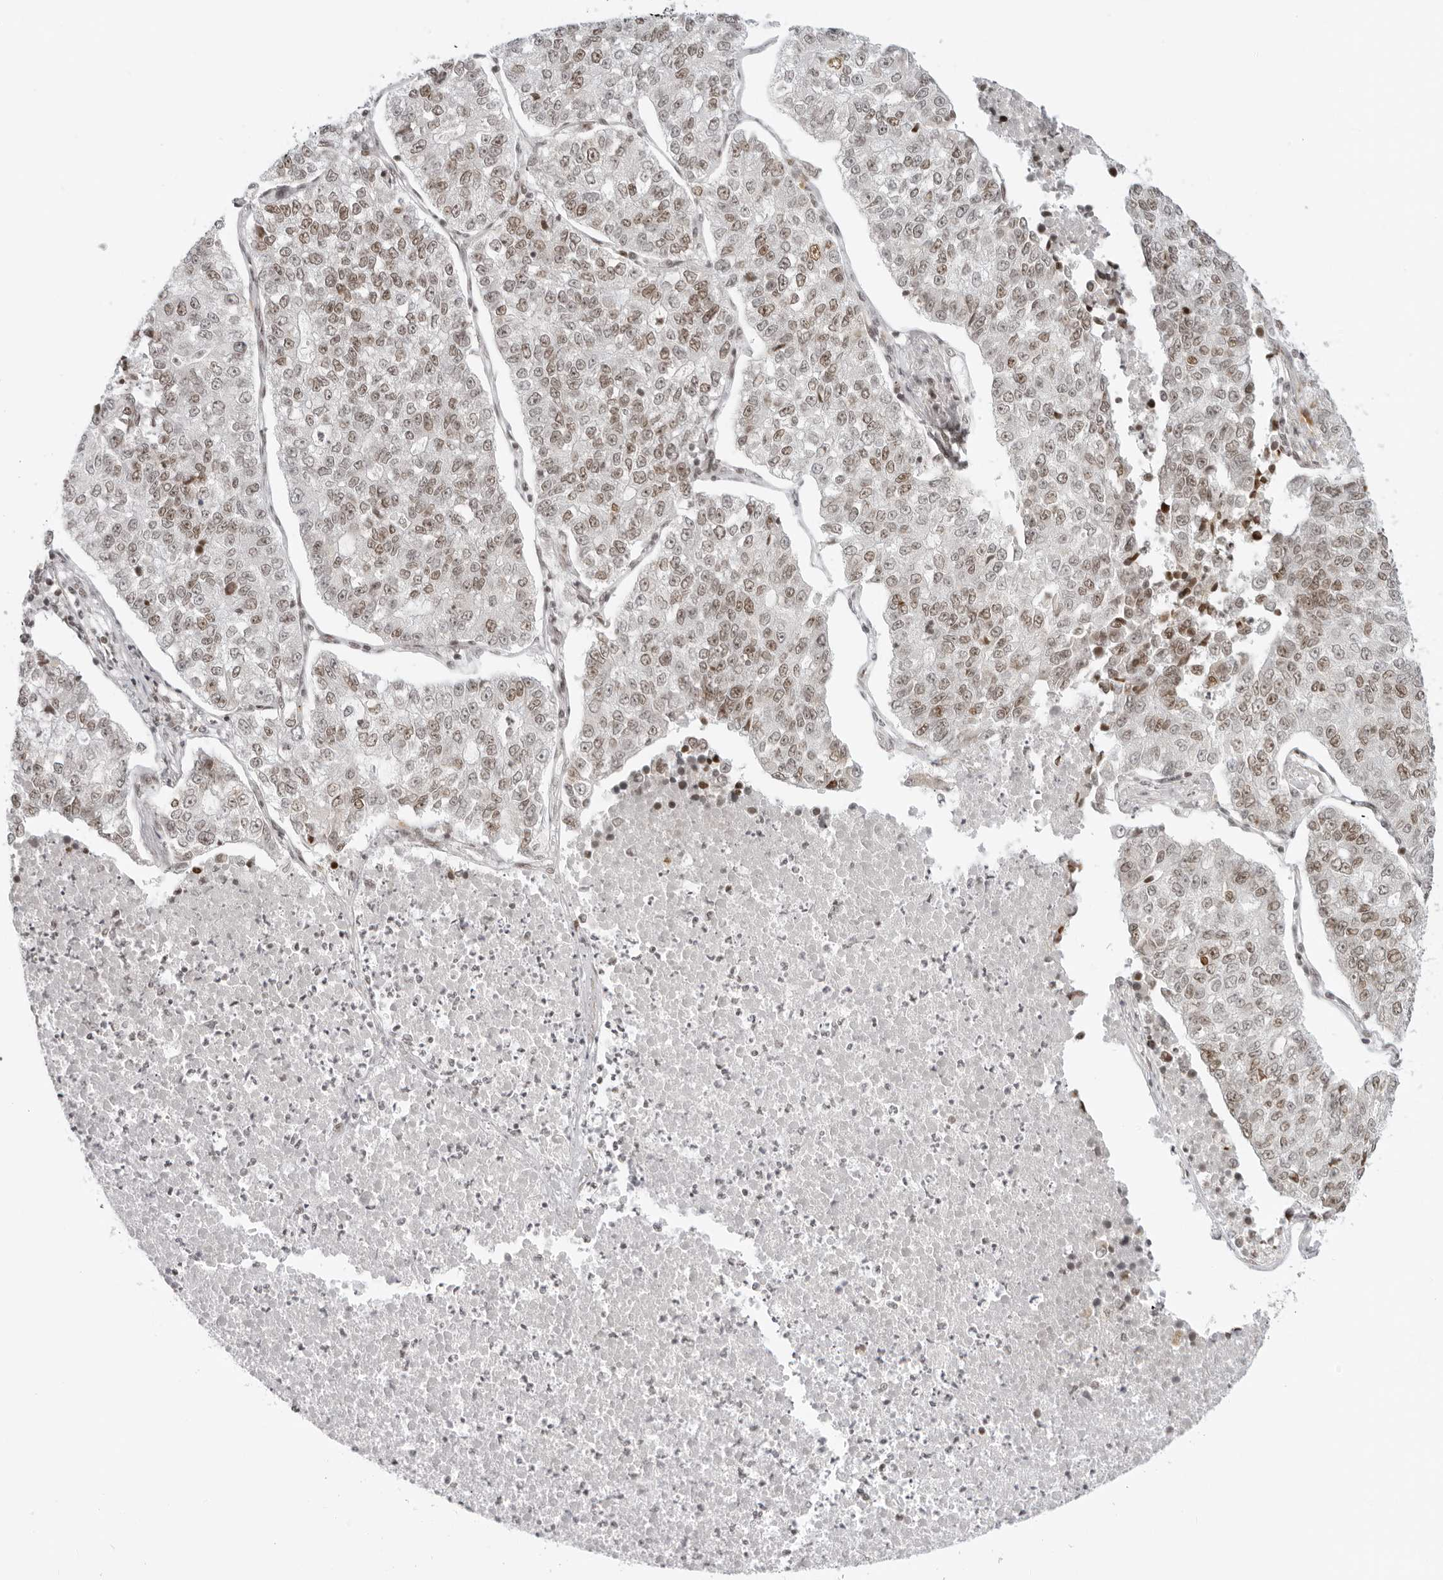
{"staining": {"intensity": "weak", "quantity": "25%-75%", "location": "nuclear"}, "tissue": "lung cancer", "cell_type": "Tumor cells", "image_type": "cancer", "snomed": [{"axis": "morphology", "description": "Adenocarcinoma, NOS"}, {"axis": "topography", "description": "Lung"}], "caption": "The immunohistochemical stain labels weak nuclear expression in tumor cells of lung adenocarcinoma tissue.", "gene": "RCC1", "patient": {"sex": "male", "age": 49}}